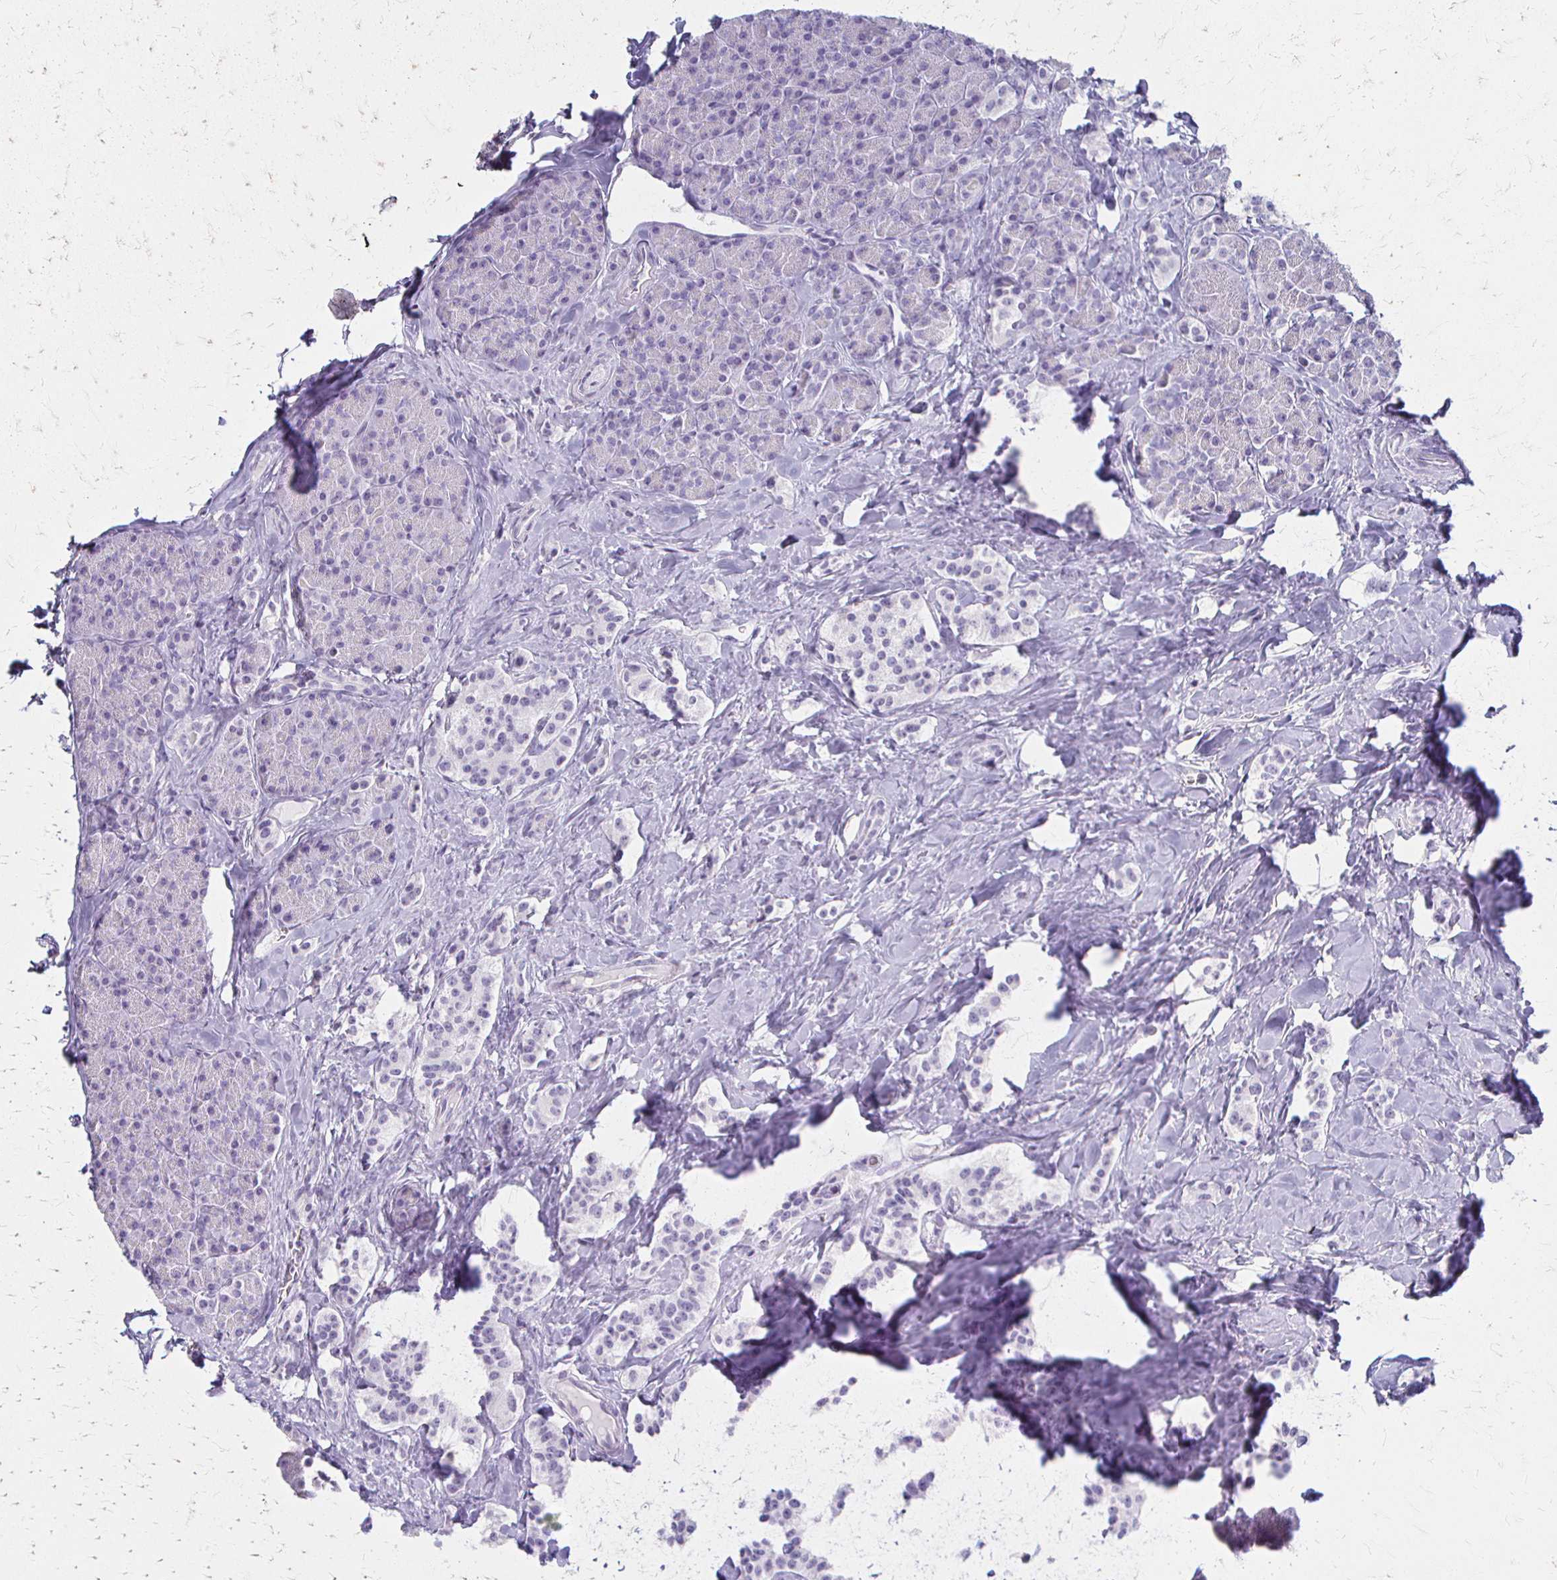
{"staining": {"intensity": "negative", "quantity": "none", "location": "none"}, "tissue": "carcinoid", "cell_type": "Tumor cells", "image_type": "cancer", "snomed": [{"axis": "morphology", "description": "Normal tissue, NOS"}, {"axis": "morphology", "description": "Carcinoid, malignant, NOS"}, {"axis": "topography", "description": "Pancreas"}], "caption": "Malignant carcinoid was stained to show a protein in brown. There is no significant expression in tumor cells.", "gene": "ACP5", "patient": {"sex": "male", "age": 36}}